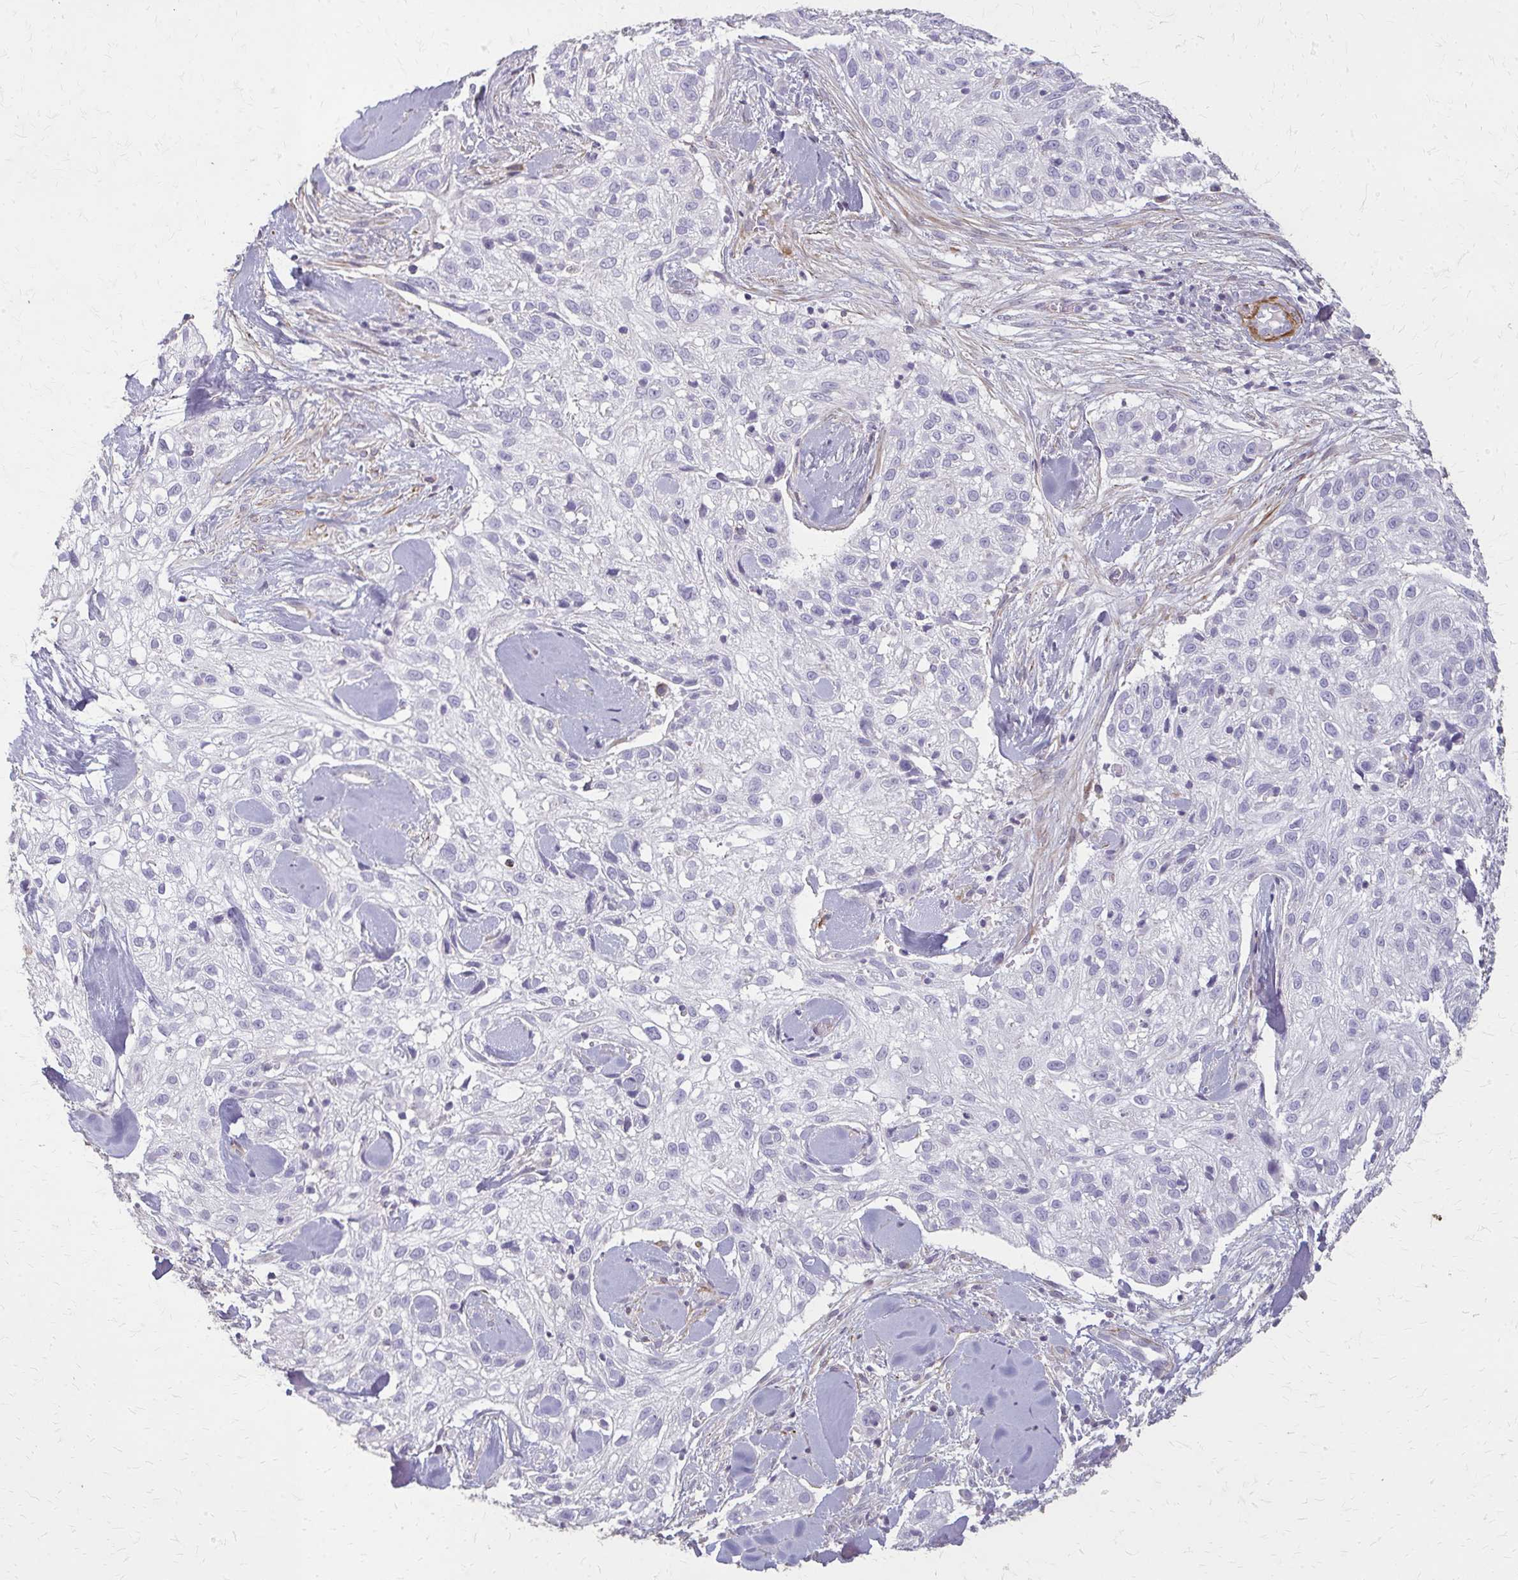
{"staining": {"intensity": "negative", "quantity": "none", "location": "none"}, "tissue": "skin cancer", "cell_type": "Tumor cells", "image_type": "cancer", "snomed": [{"axis": "morphology", "description": "Squamous cell carcinoma, NOS"}, {"axis": "topography", "description": "Skin"}], "caption": "A high-resolution photomicrograph shows immunohistochemistry (IHC) staining of squamous cell carcinoma (skin), which reveals no significant positivity in tumor cells.", "gene": "TENM4", "patient": {"sex": "male", "age": 82}}